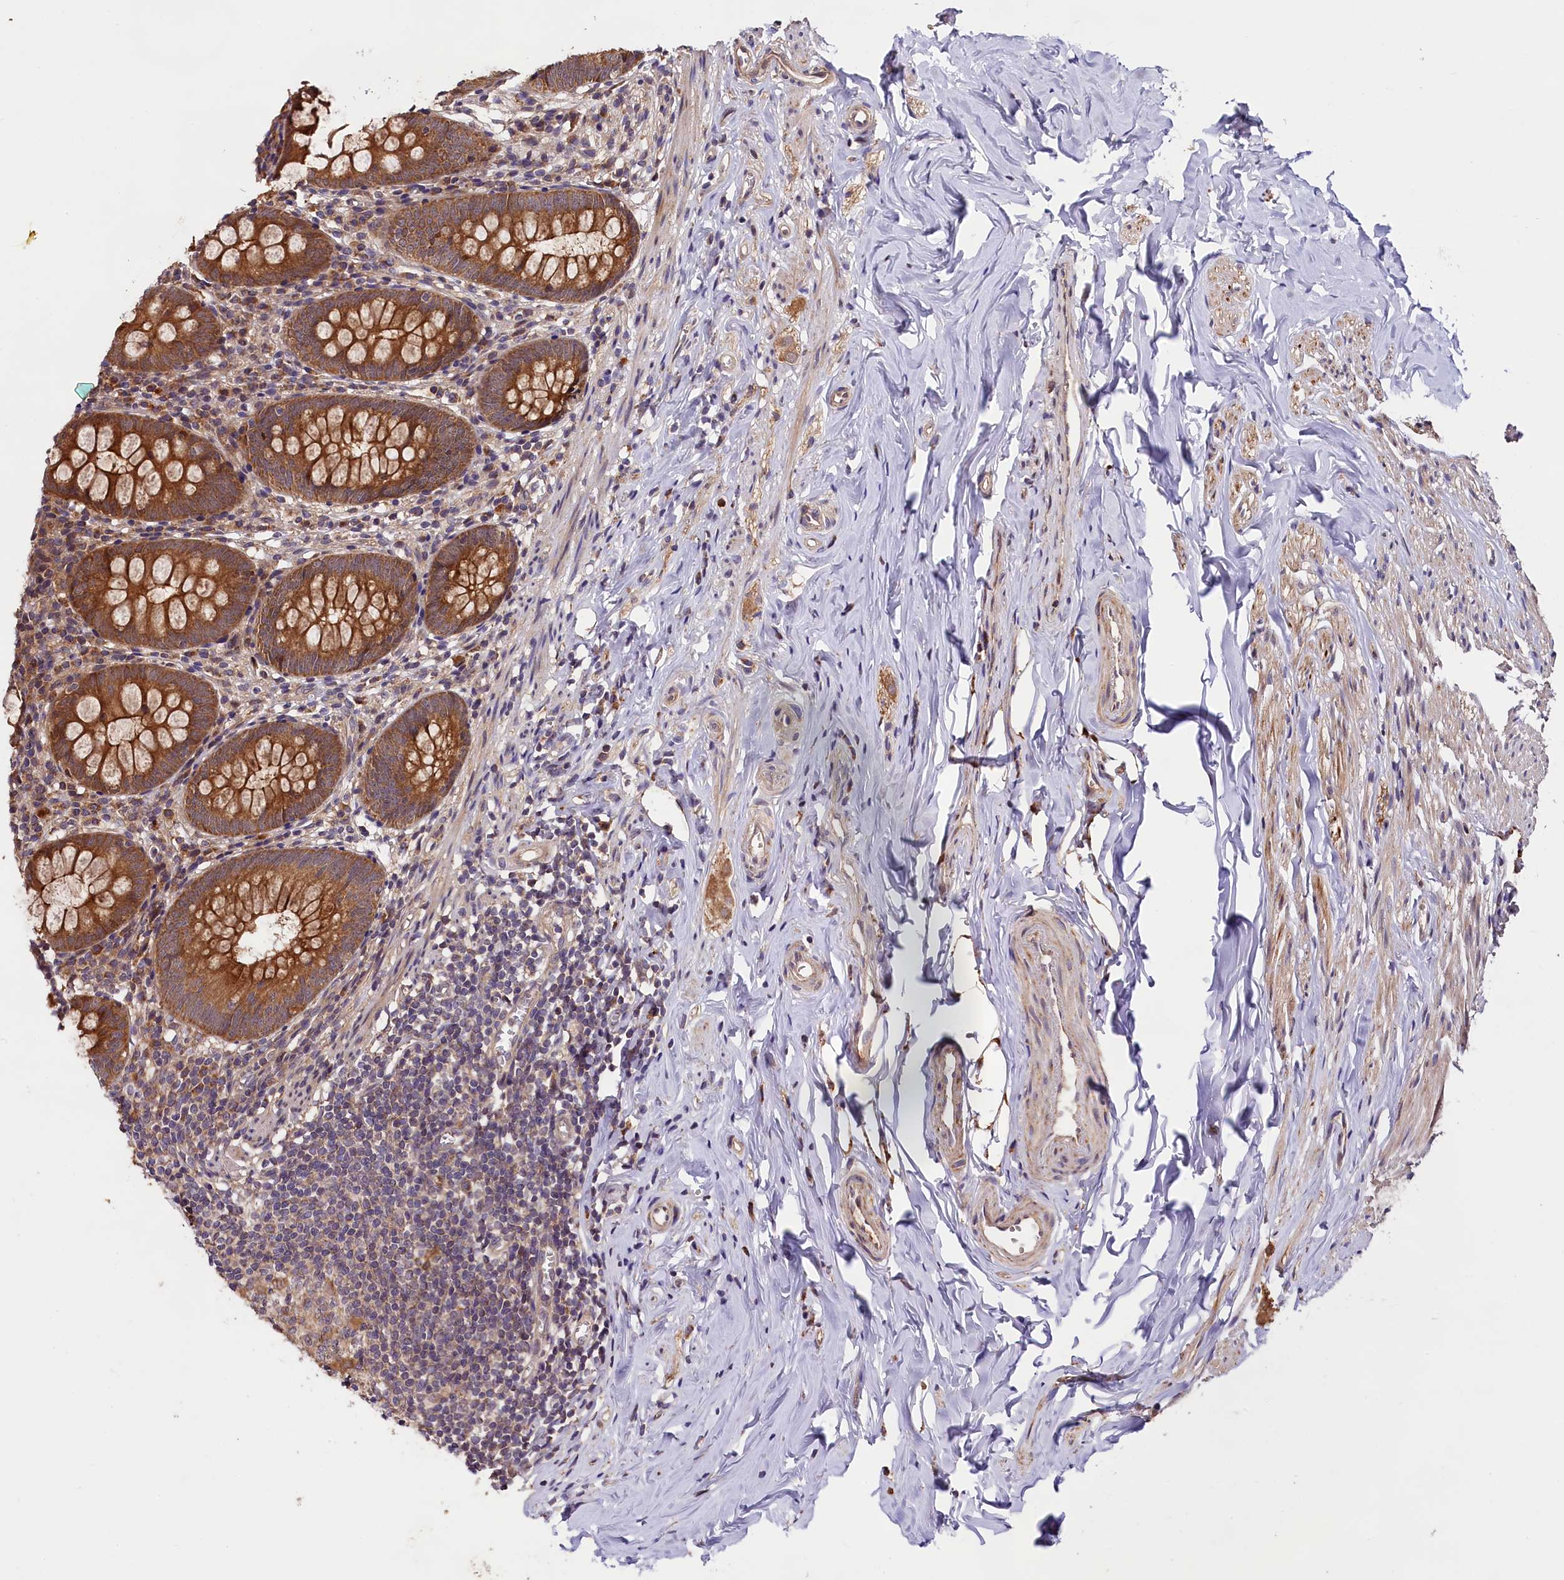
{"staining": {"intensity": "strong", "quantity": ">75%", "location": "cytoplasmic/membranous"}, "tissue": "appendix", "cell_type": "Glandular cells", "image_type": "normal", "snomed": [{"axis": "morphology", "description": "Normal tissue, NOS"}, {"axis": "topography", "description": "Appendix"}], "caption": "Protein staining of unremarkable appendix reveals strong cytoplasmic/membranous staining in about >75% of glandular cells.", "gene": "DOHH", "patient": {"sex": "female", "age": 51}}